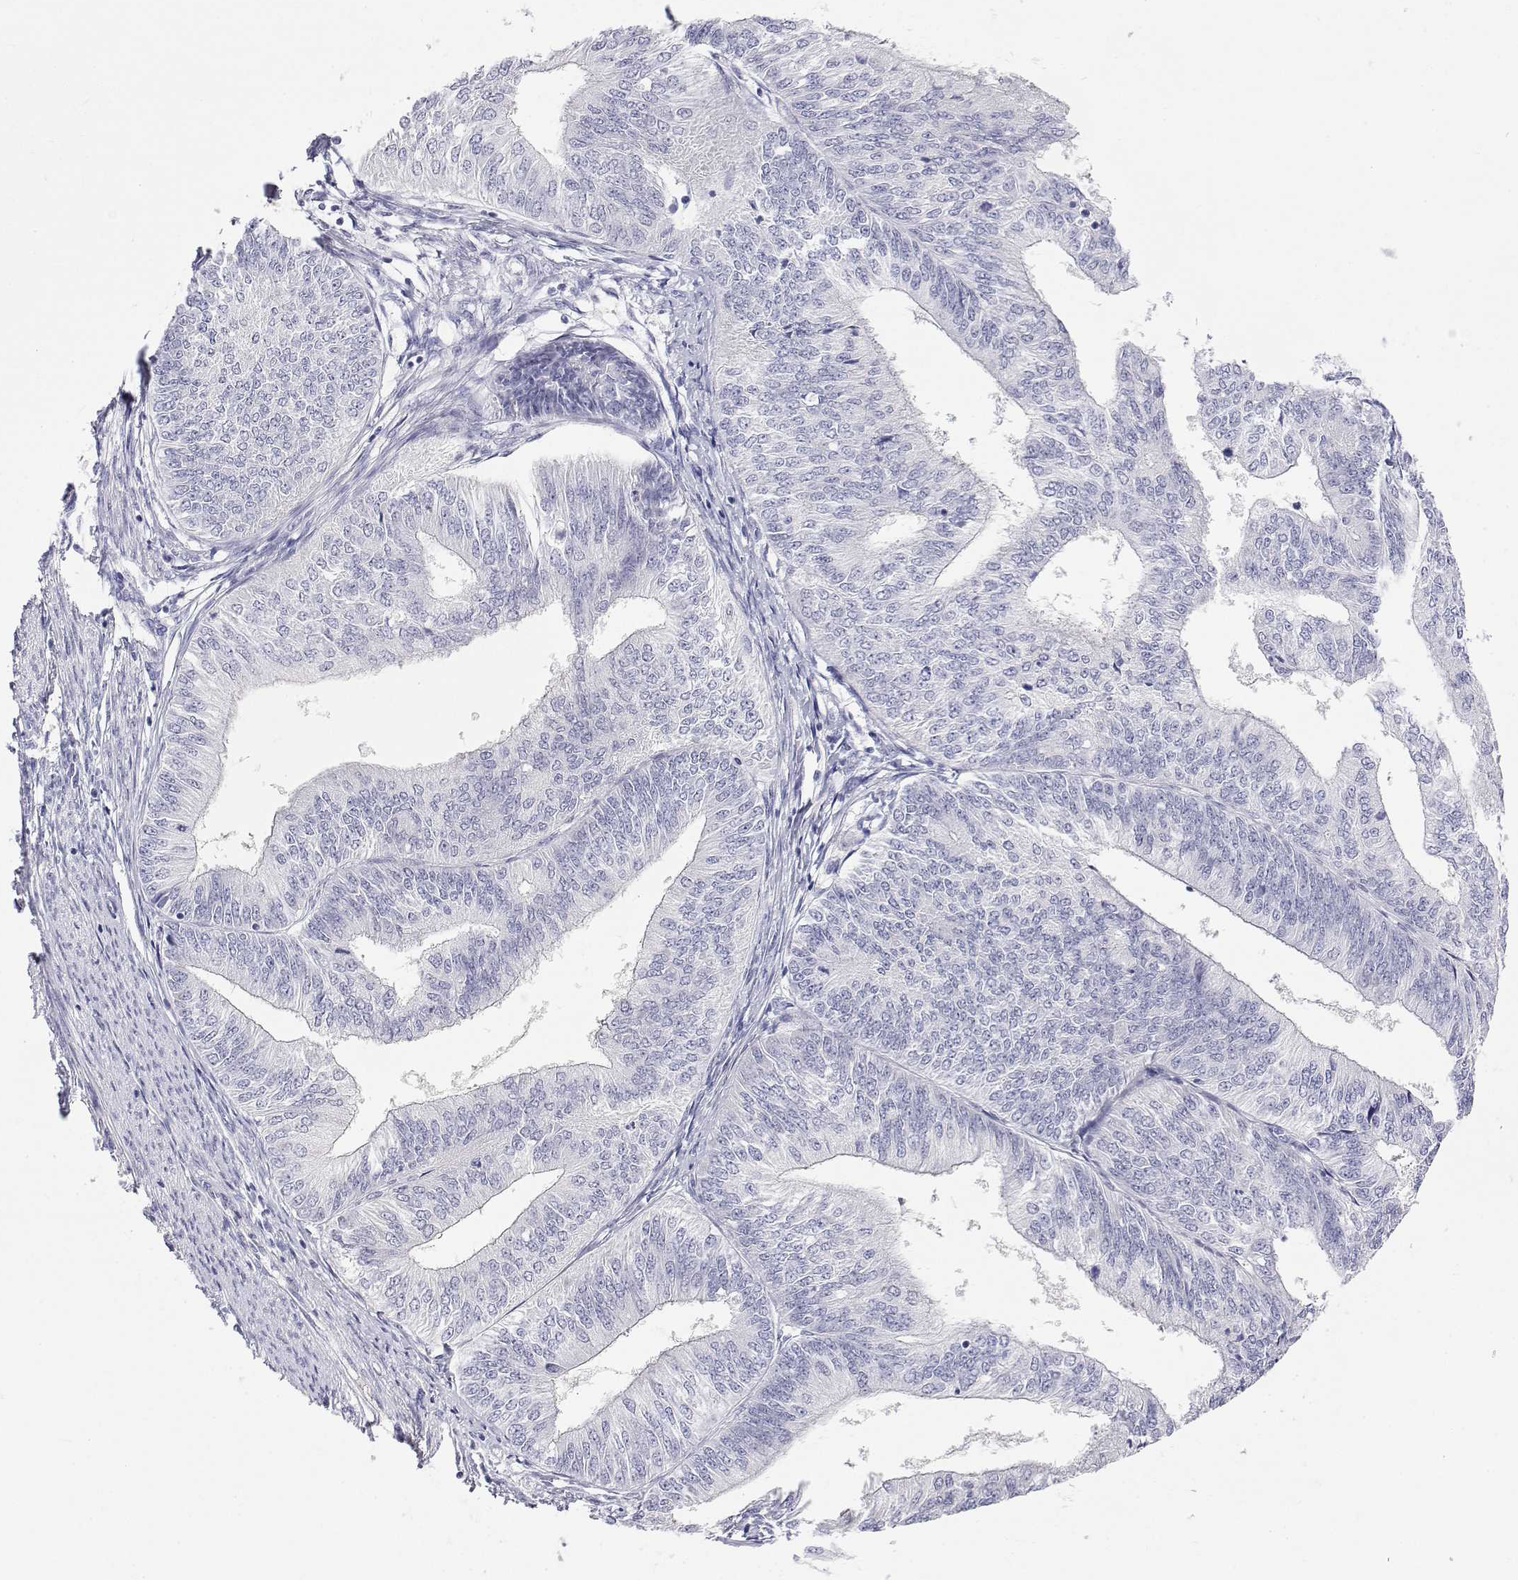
{"staining": {"intensity": "negative", "quantity": "none", "location": "none"}, "tissue": "endometrial cancer", "cell_type": "Tumor cells", "image_type": "cancer", "snomed": [{"axis": "morphology", "description": "Adenocarcinoma, NOS"}, {"axis": "topography", "description": "Endometrium"}], "caption": "This is an IHC photomicrograph of endometrial cancer. There is no expression in tumor cells.", "gene": "MISP", "patient": {"sex": "female", "age": 58}}